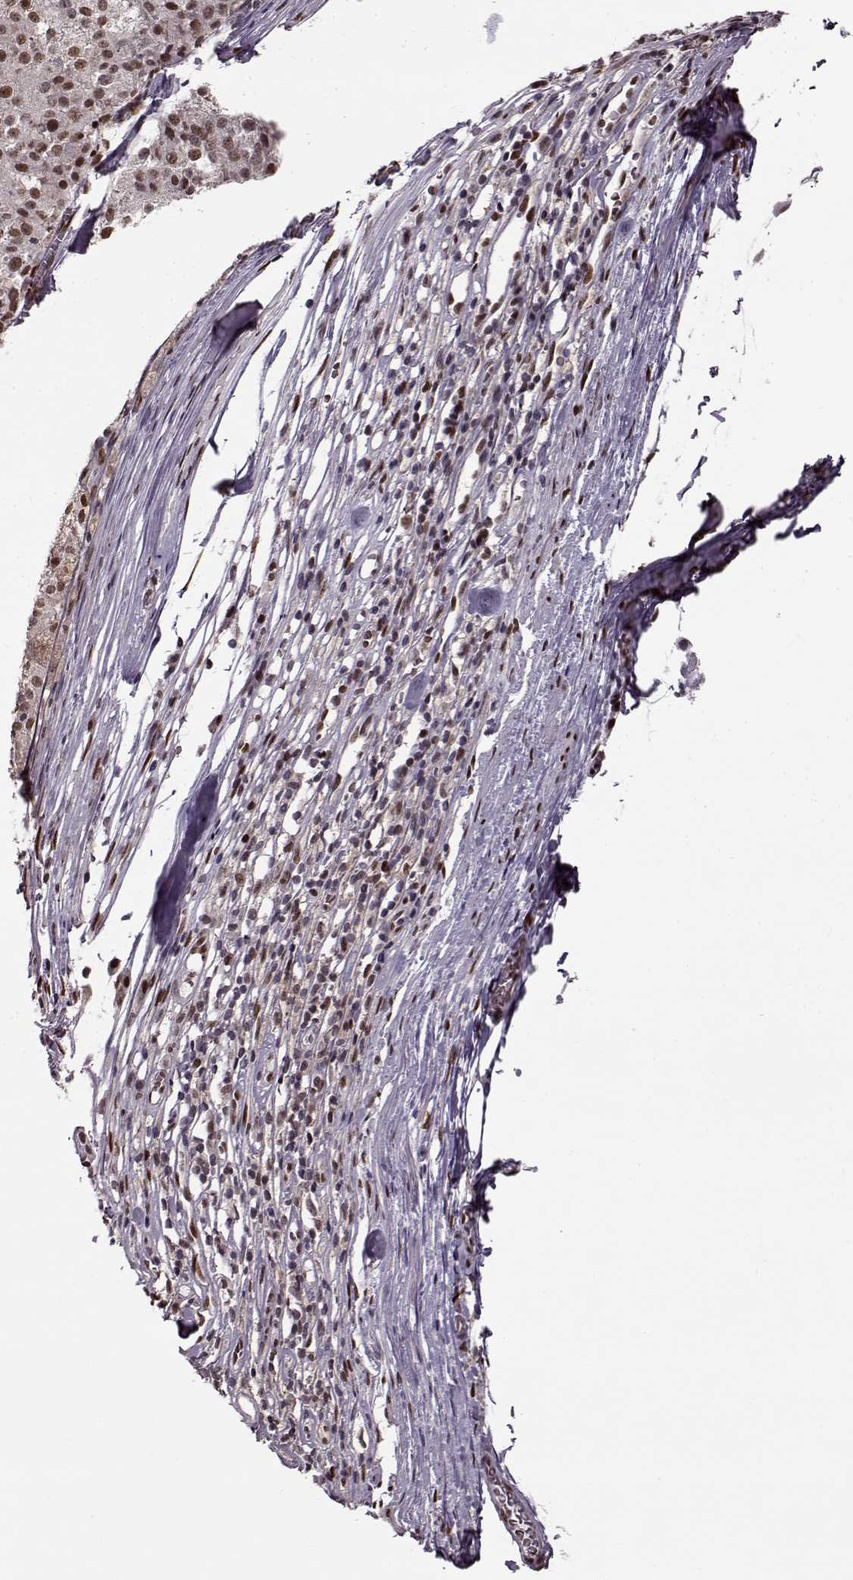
{"staining": {"intensity": "moderate", "quantity": ">75%", "location": "nuclear"}, "tissue": "melanoma", "cell_type": "Tumor cells", "image_type": "cancer", "snomed": [{"axis": "morphology", "description": "Malignant melanoma, Metastatic site"}, {"axis": "topography", "description": "Lymph node"}], "caption": "This is an image of immunohistochemistry (IHC) staining of melanoma, which shows moderate staining in the nuclear of tumor cells.", "gene": "FTO", "patient": {"sex": "female", "age": 64}}